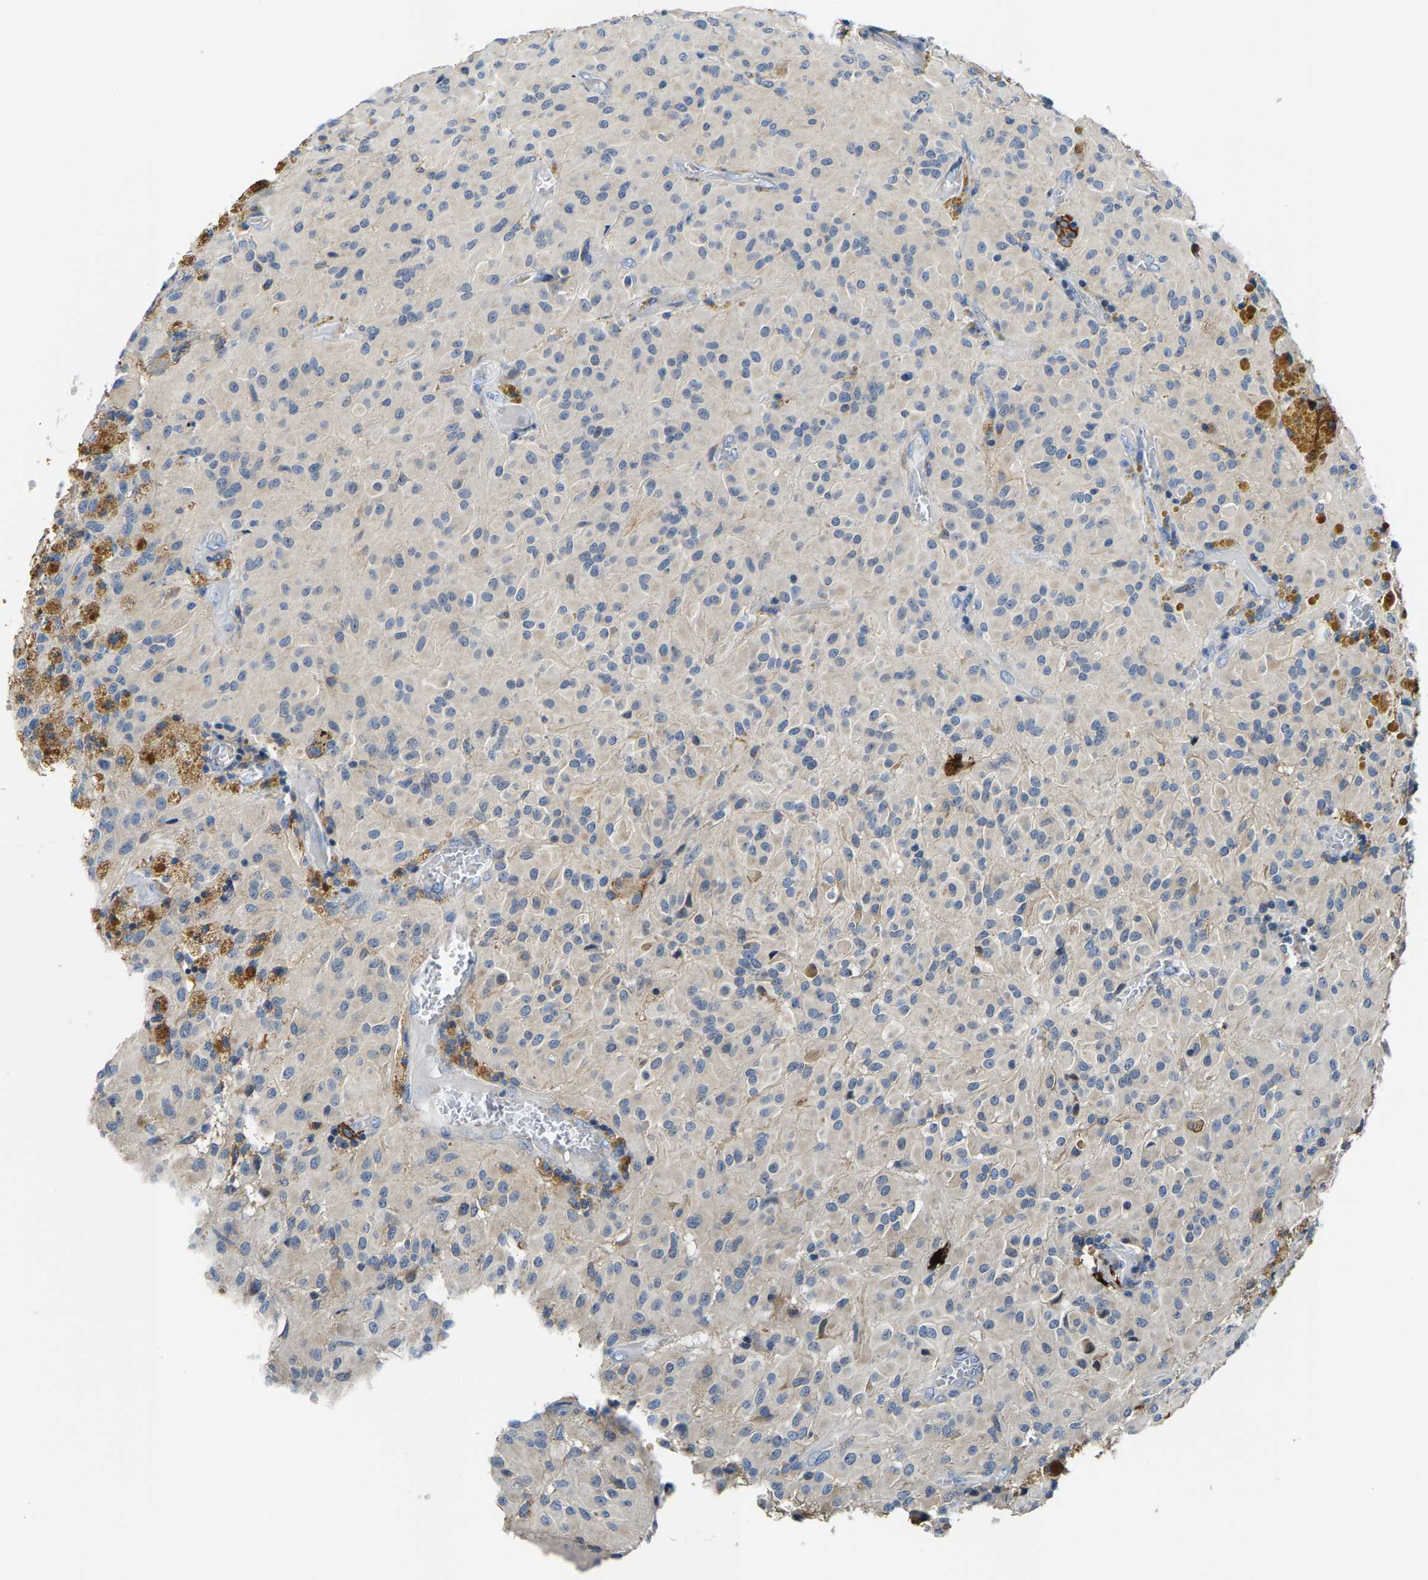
{"staining": {"intensity": "negative", "quantity": "none", "location": "none"}, "tissue": "glioma", "cell_type": "Tumor cells", "image_type": "cancer", "snomed": [{"axis": "morphology", "description": "Glioma, malignant, High grade"}, {"axis": "topography", "description": "Brain"}], "caption": "Tumor cells show no significant protein staining in malignant high-grade glioma.", "gene": "AGBL3", "patient": {"sex": "female", "age": 59}}